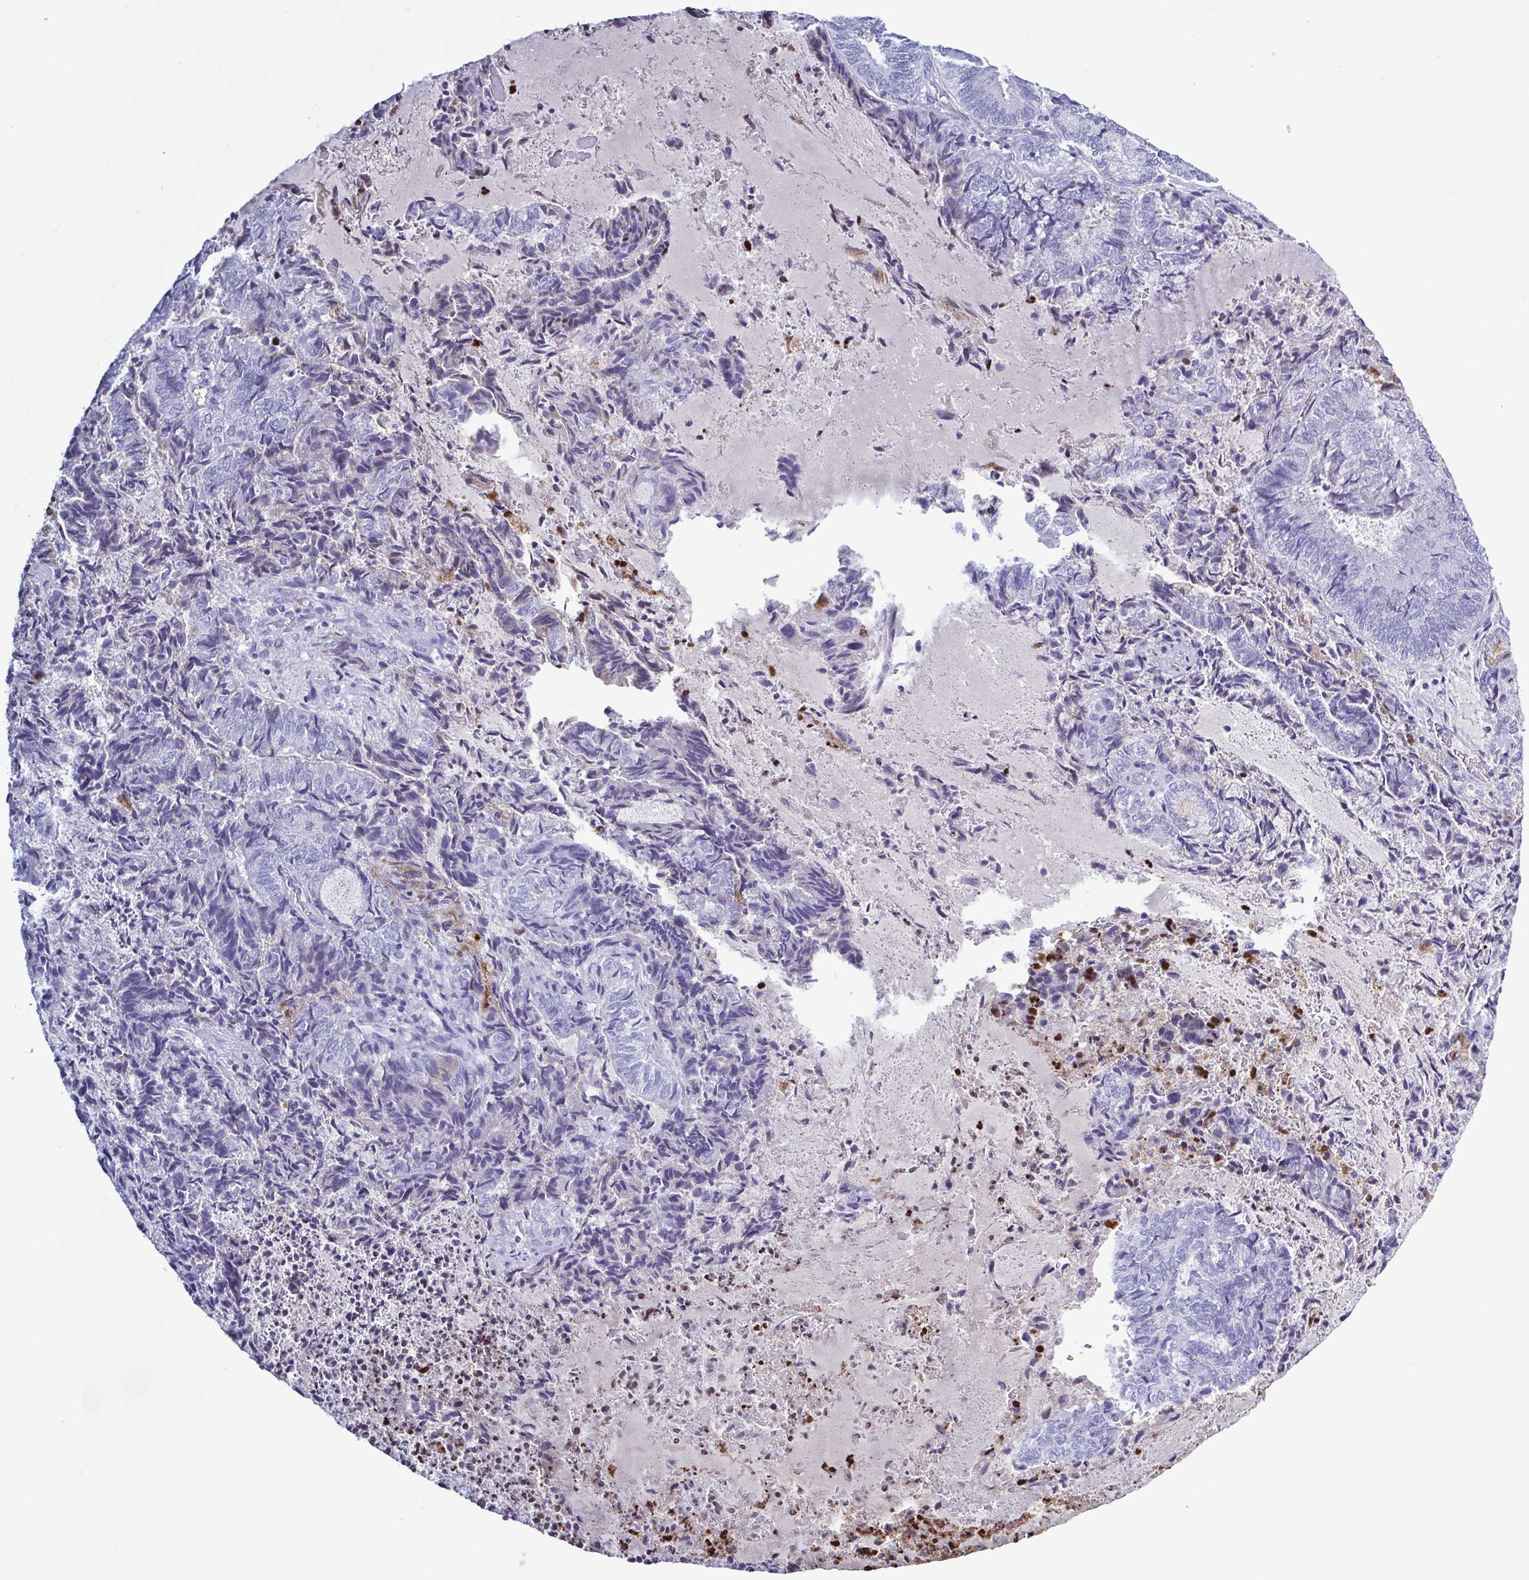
{"staining": {"intensity": "negative", "quantity": "none", "location": "none"}, "tissue": "endometrial cancer", "cell_type": "Tumor cells", "image_type": "cancer", "snomed": [{"axis": "morphology", "description": "Adenocarcinoma, NOS"}, {"axis": "topography", "description": "Endometrium"}], "caption": "There is no significant positivity in tumor cells of endometrial cancer.", "gene": "LTF", "patient": {"sex": "female", "age": 80}}